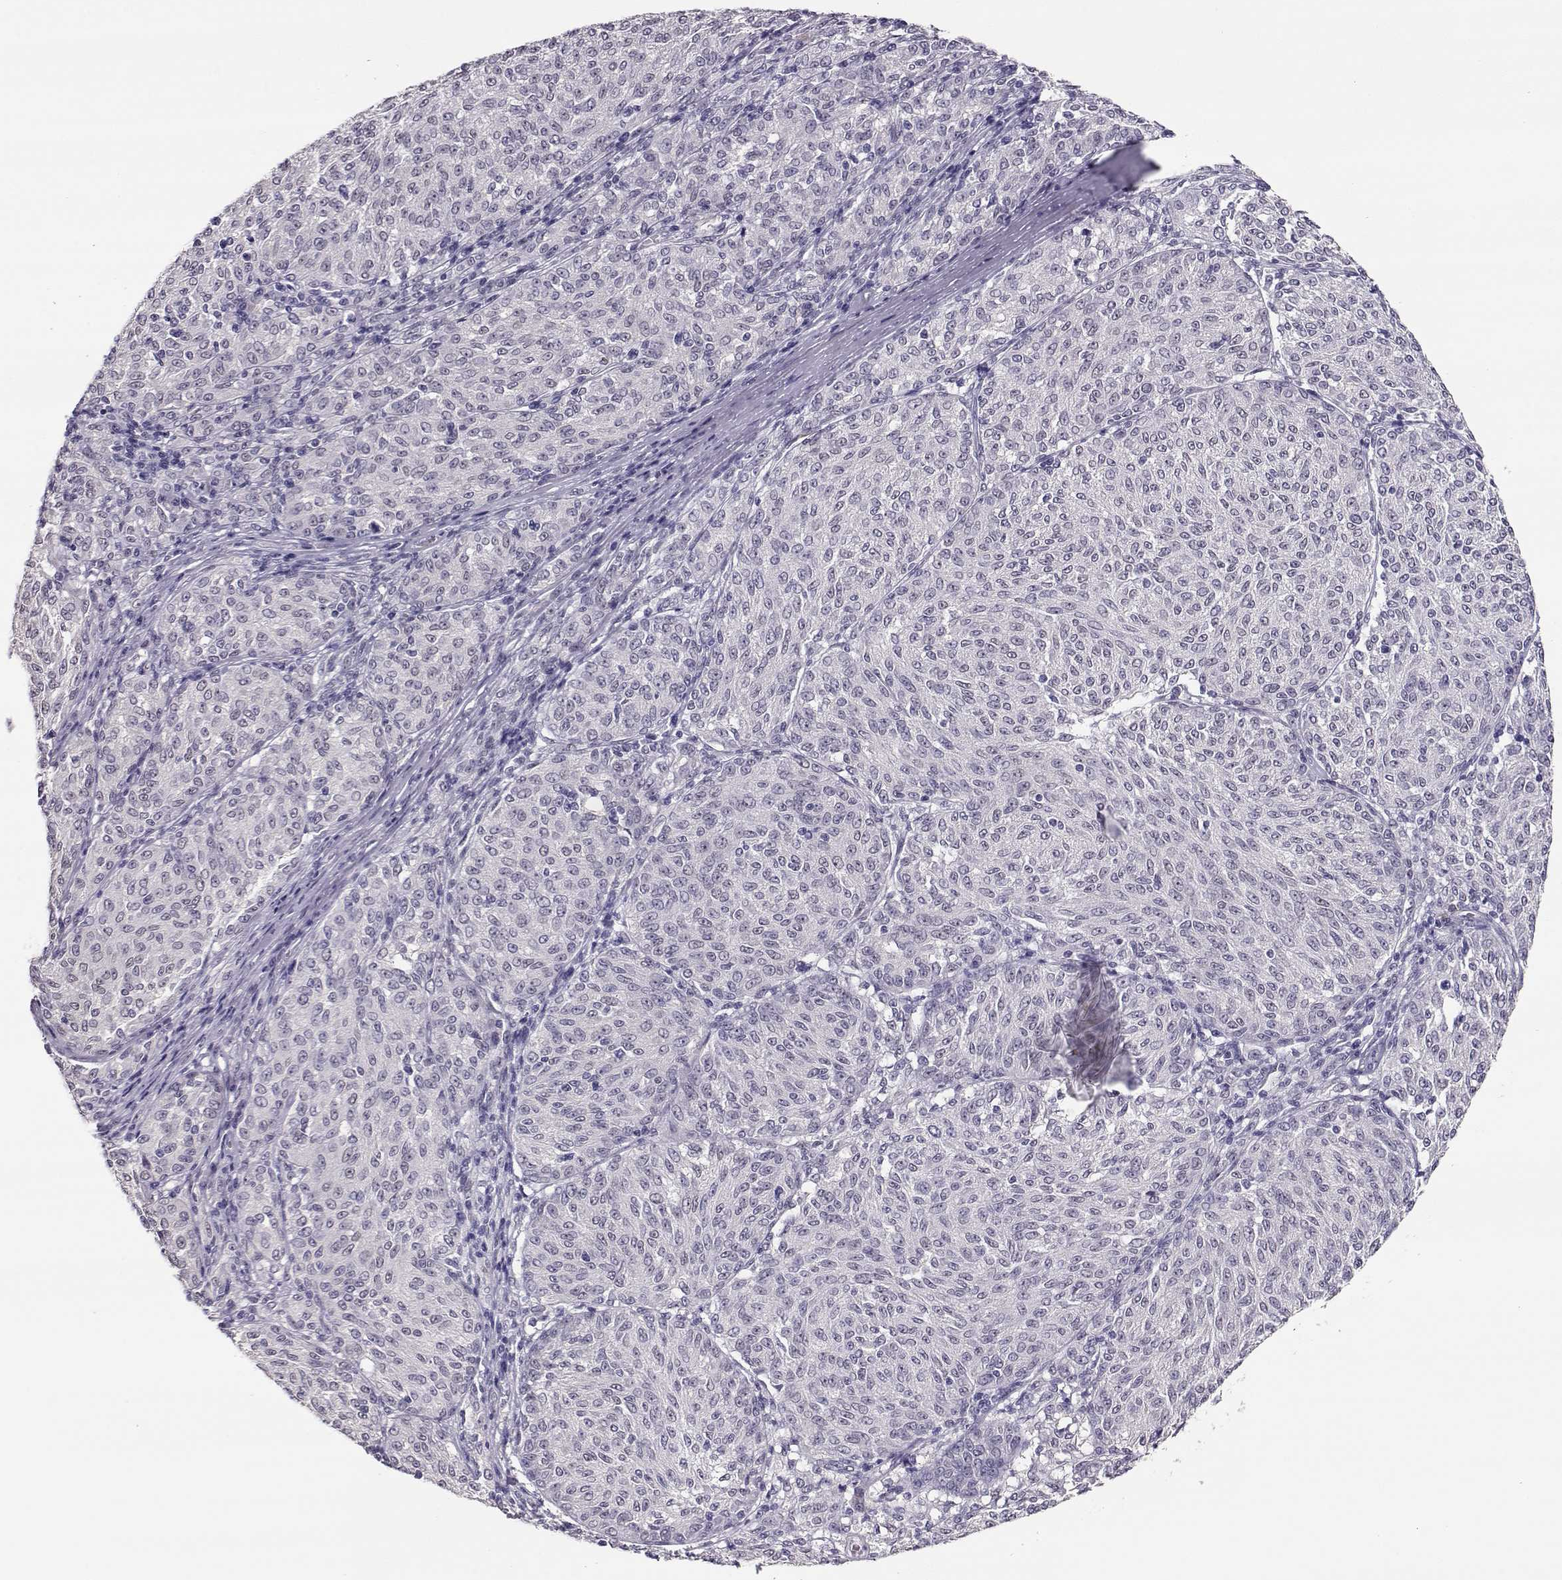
{"staining": {"intensity": "negative", "quantity": "none", "location": "none"}, "tissue": "melanoma", "cell_type": "Tumor cells", "image_type": "cancer", "snomed": [{"axis": "morphology", "description": "Malignant melanoma, NOS"}, {"axis": "topography", "description": "Skin"}], "caption": "A high-resolution photomicrograph shows immunohistochemistry (IHC) staining of malignant melanoma, which displays no significant staining in tumor cells.", "gene": "POLI", "patient": {"sex": "female", "age": 72}}